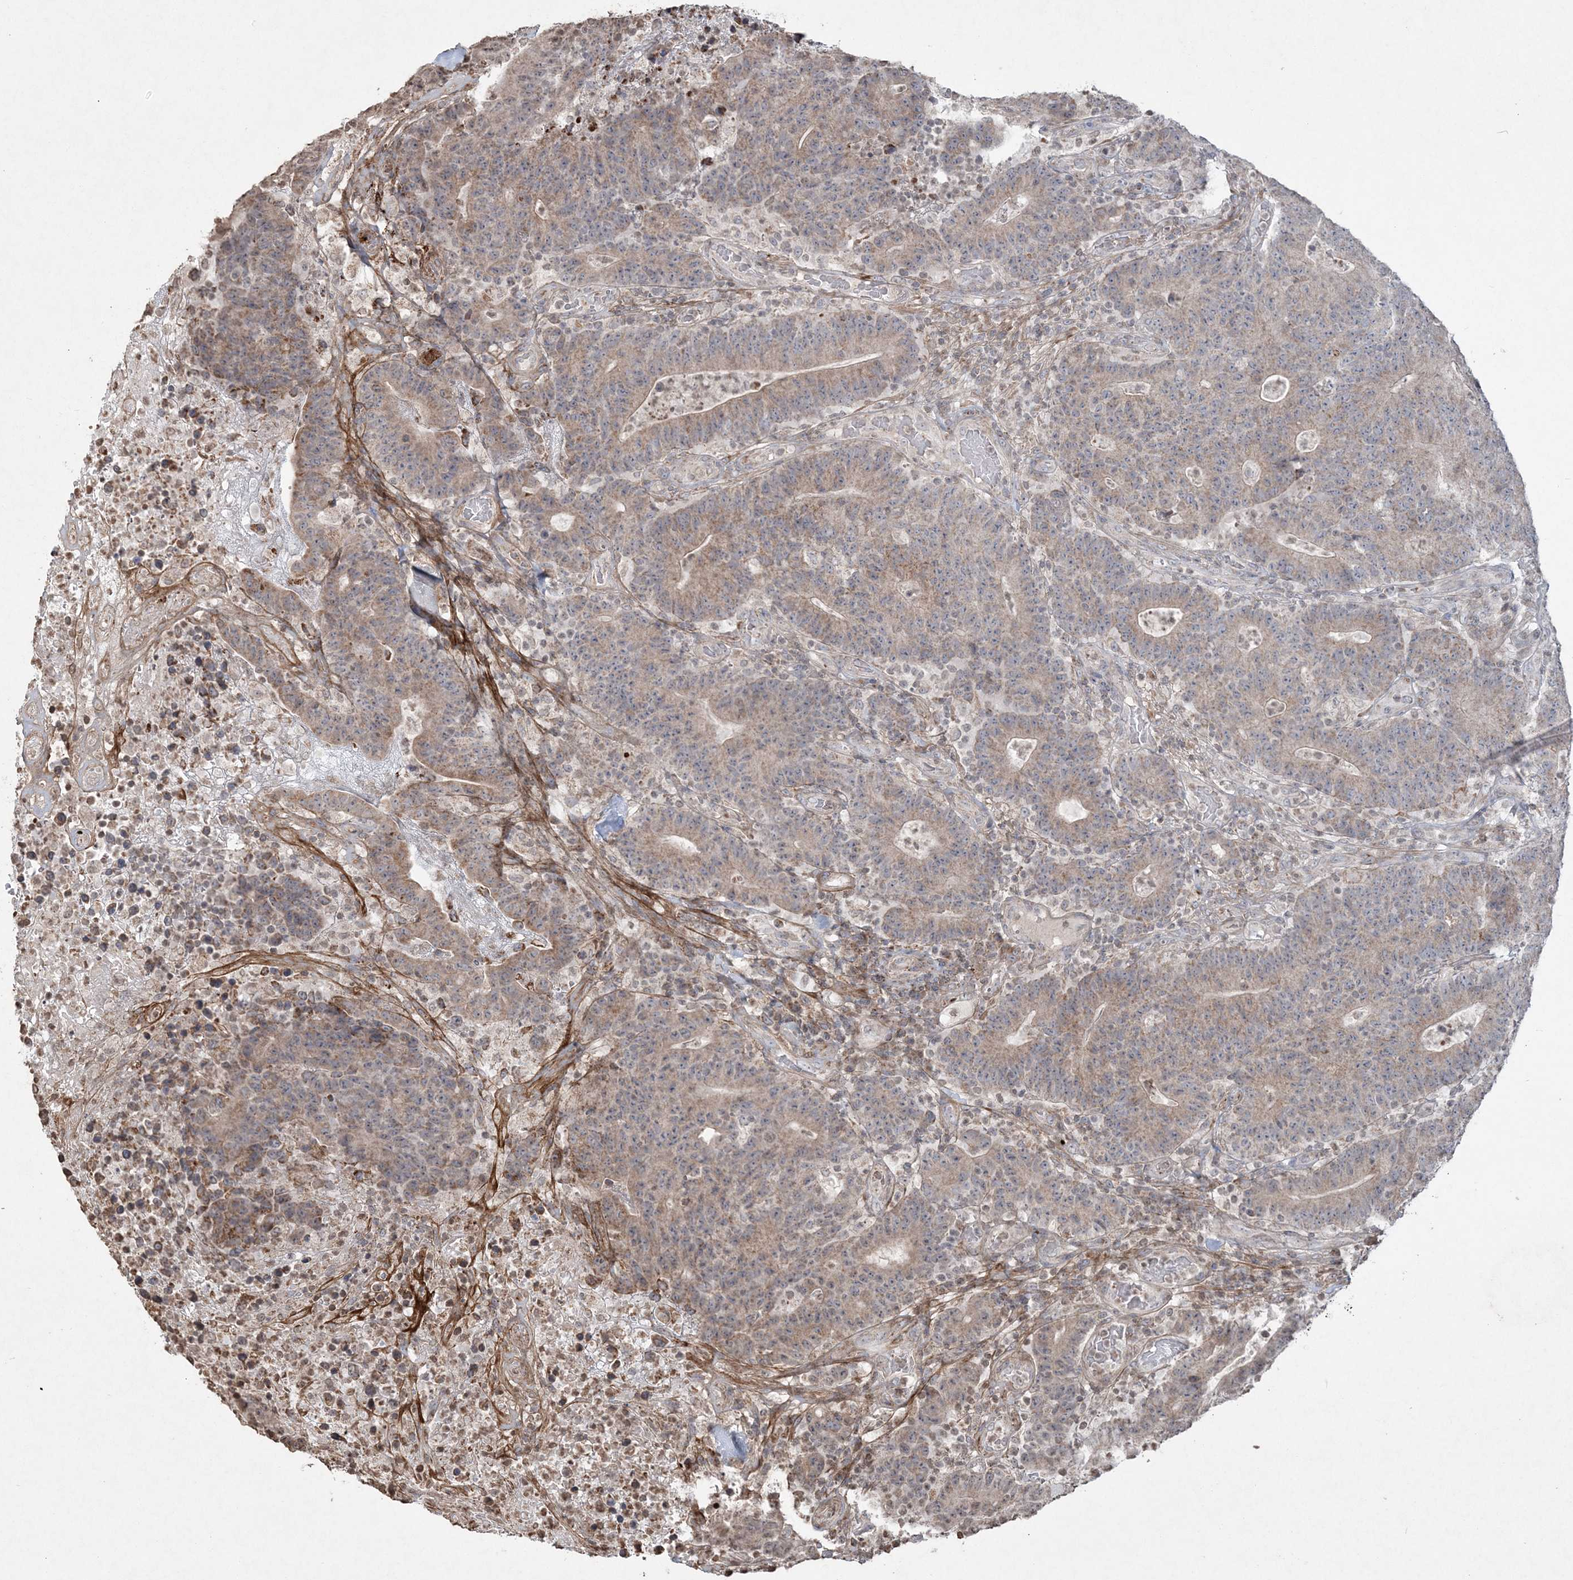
{"staining": {"intensity": "weak", "quantity": "25%-75%", "location": "cytoplasmic/membranous"}, "tissue": "colorectal cancer", "cell_type": "Tumor cells", "image_type": "cancer", "snomed": [{"axis": "morphology", "description": "Normal tissue, NOS"}, {"axis": "morphology", "description": "Adenocarcinoma, NOS"}, {"axis": "topography", "description": "Colon"}], "caption": "A high-resolution image shows IHC staining of colorectal adenocarcinoma, which exhibits weak cytoplasmic/membranous positivity in about 25%-75% of tumor cells.", "gene": "TTC7A", "patient": {"sex": "female", "age": 75}}